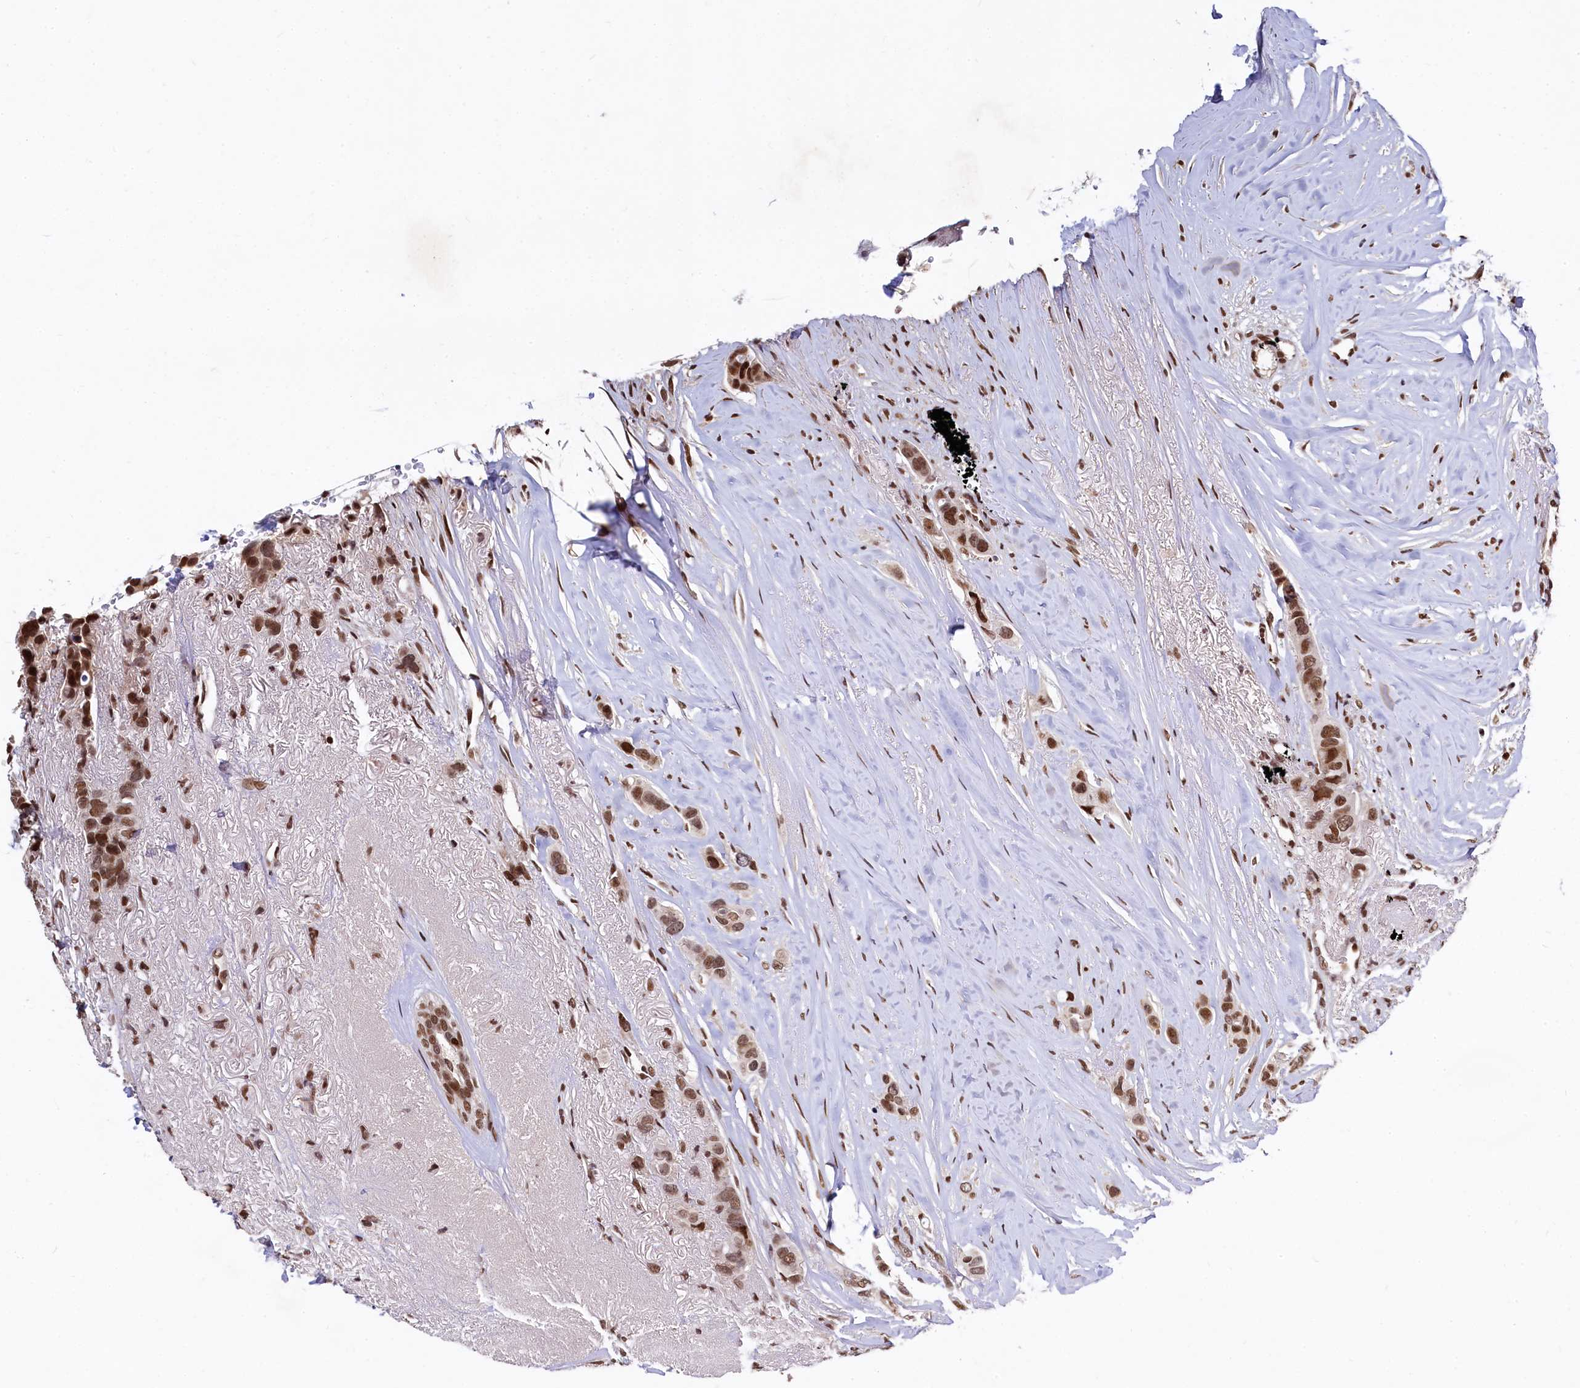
{"staining": {"intensity": "moderate", "quantity": ">75%", "location": "nuclear"}, "tissue": "breast cancer", "cell_type": "Tumor cells", "image_type": "cancer", "snomed": [{"axis": "morphology", "description": "Lobular carcinoma"}, {"axis": "topography", "description": "Breast"}], "caption": "Tumor cells display moderate nuclear positivity in about >75% of cells in lobular carcinoma (breast). (brown staining indicates protein expression, while blue staining denotes nuclei).", "gene": "FAM217B", "patient": {"sex": "female", "age": 51}}